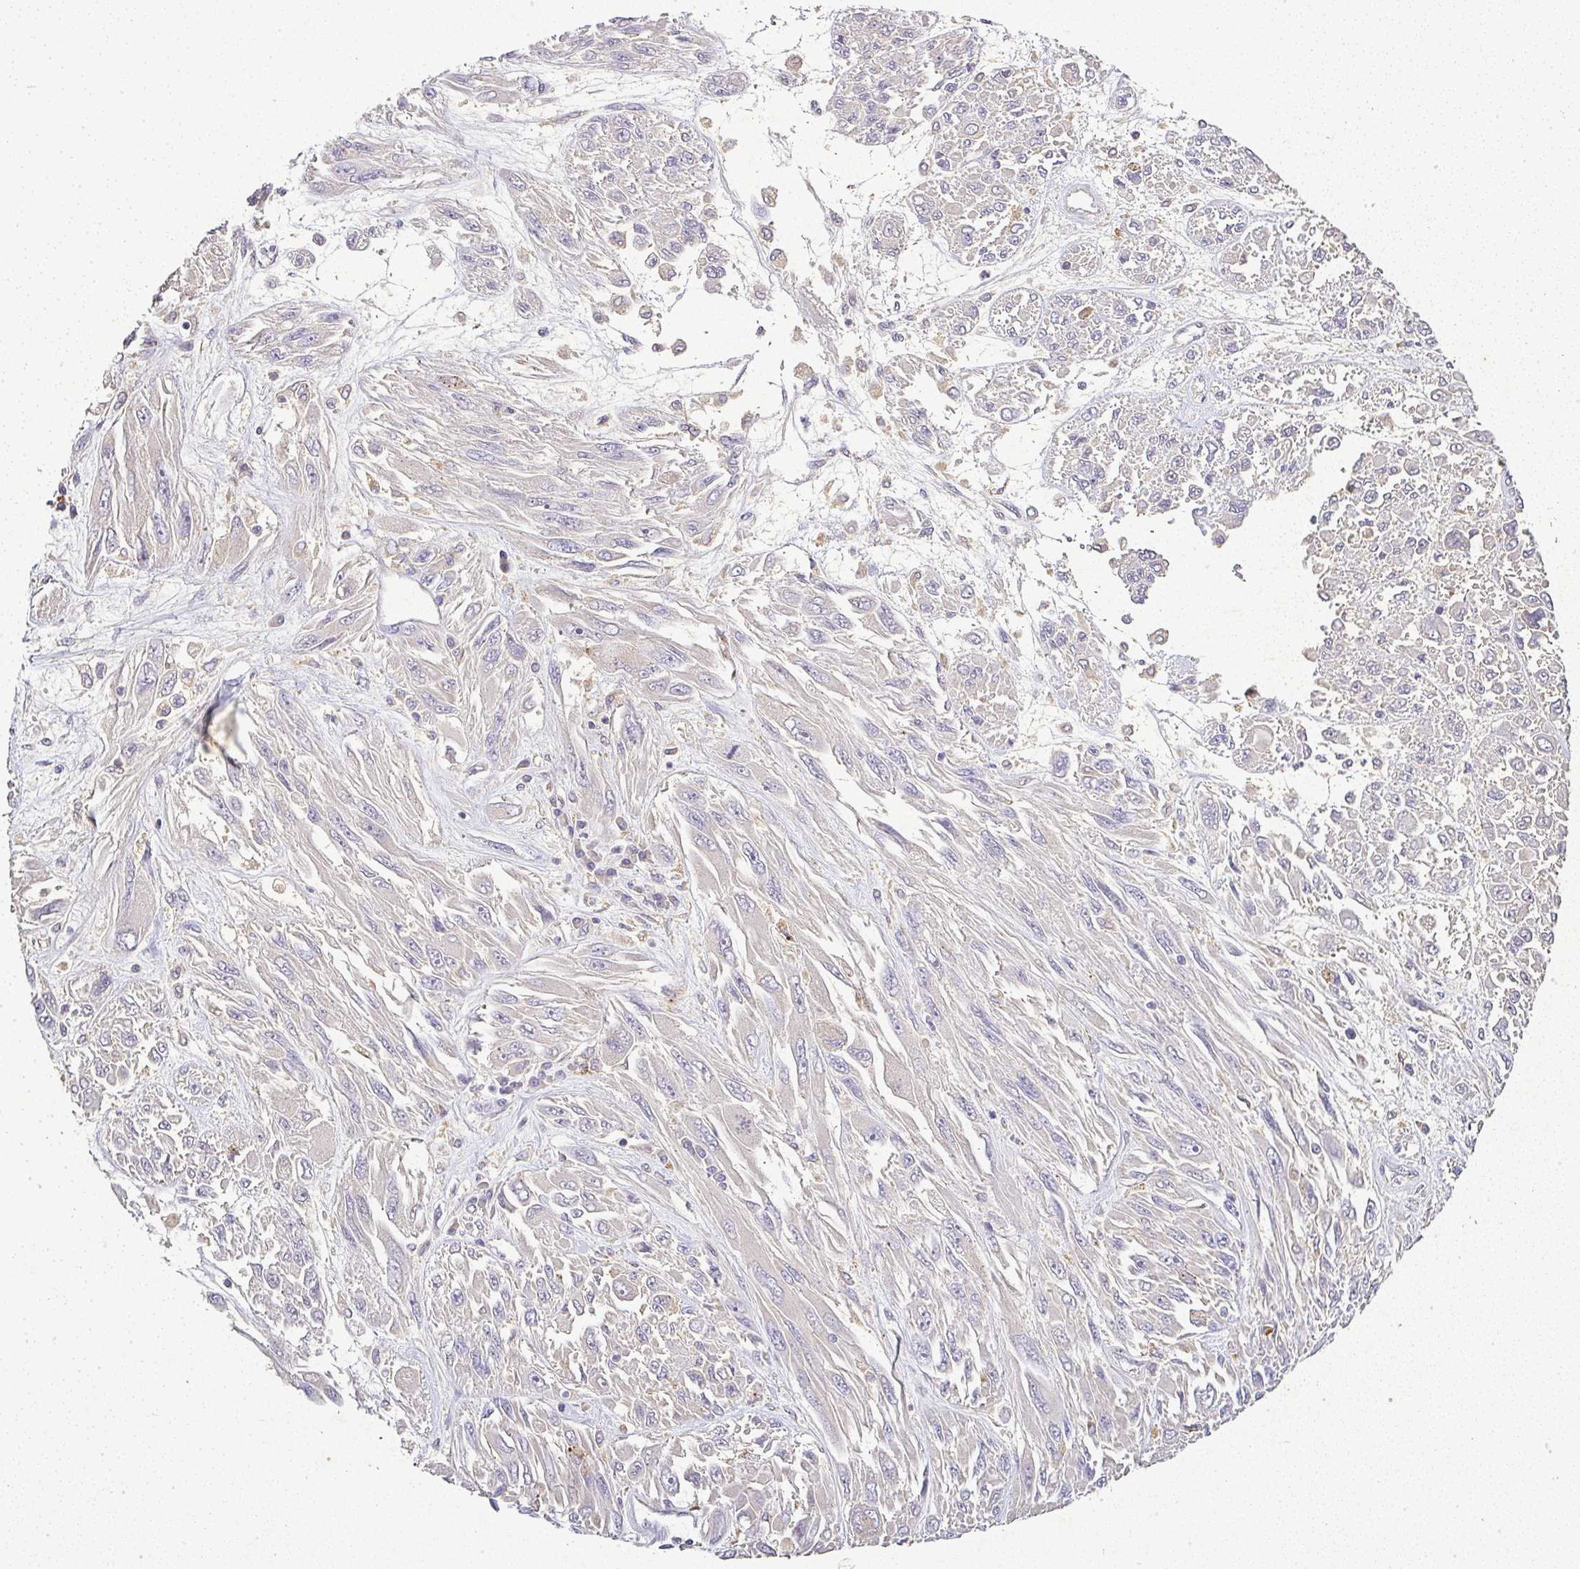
{"staining": {"intensity": "negative", "quantity": "none", "location": "none"}, "tissue": "melanoma", "cell_type": "Tumor cells", "image_type": "cancer", "snomed": [{"axis": "morphology", "description": "Malignant melanoma, NOS"}, {"axis": "topography", "description": "Skin"}], "caption": "Immunohistochemical staining of melanoma shows no significant positivity in tumor cells. Nuclei are stained in blue.", "gene": "RPS2", "patient": {"sex": "female", "age": 91}}